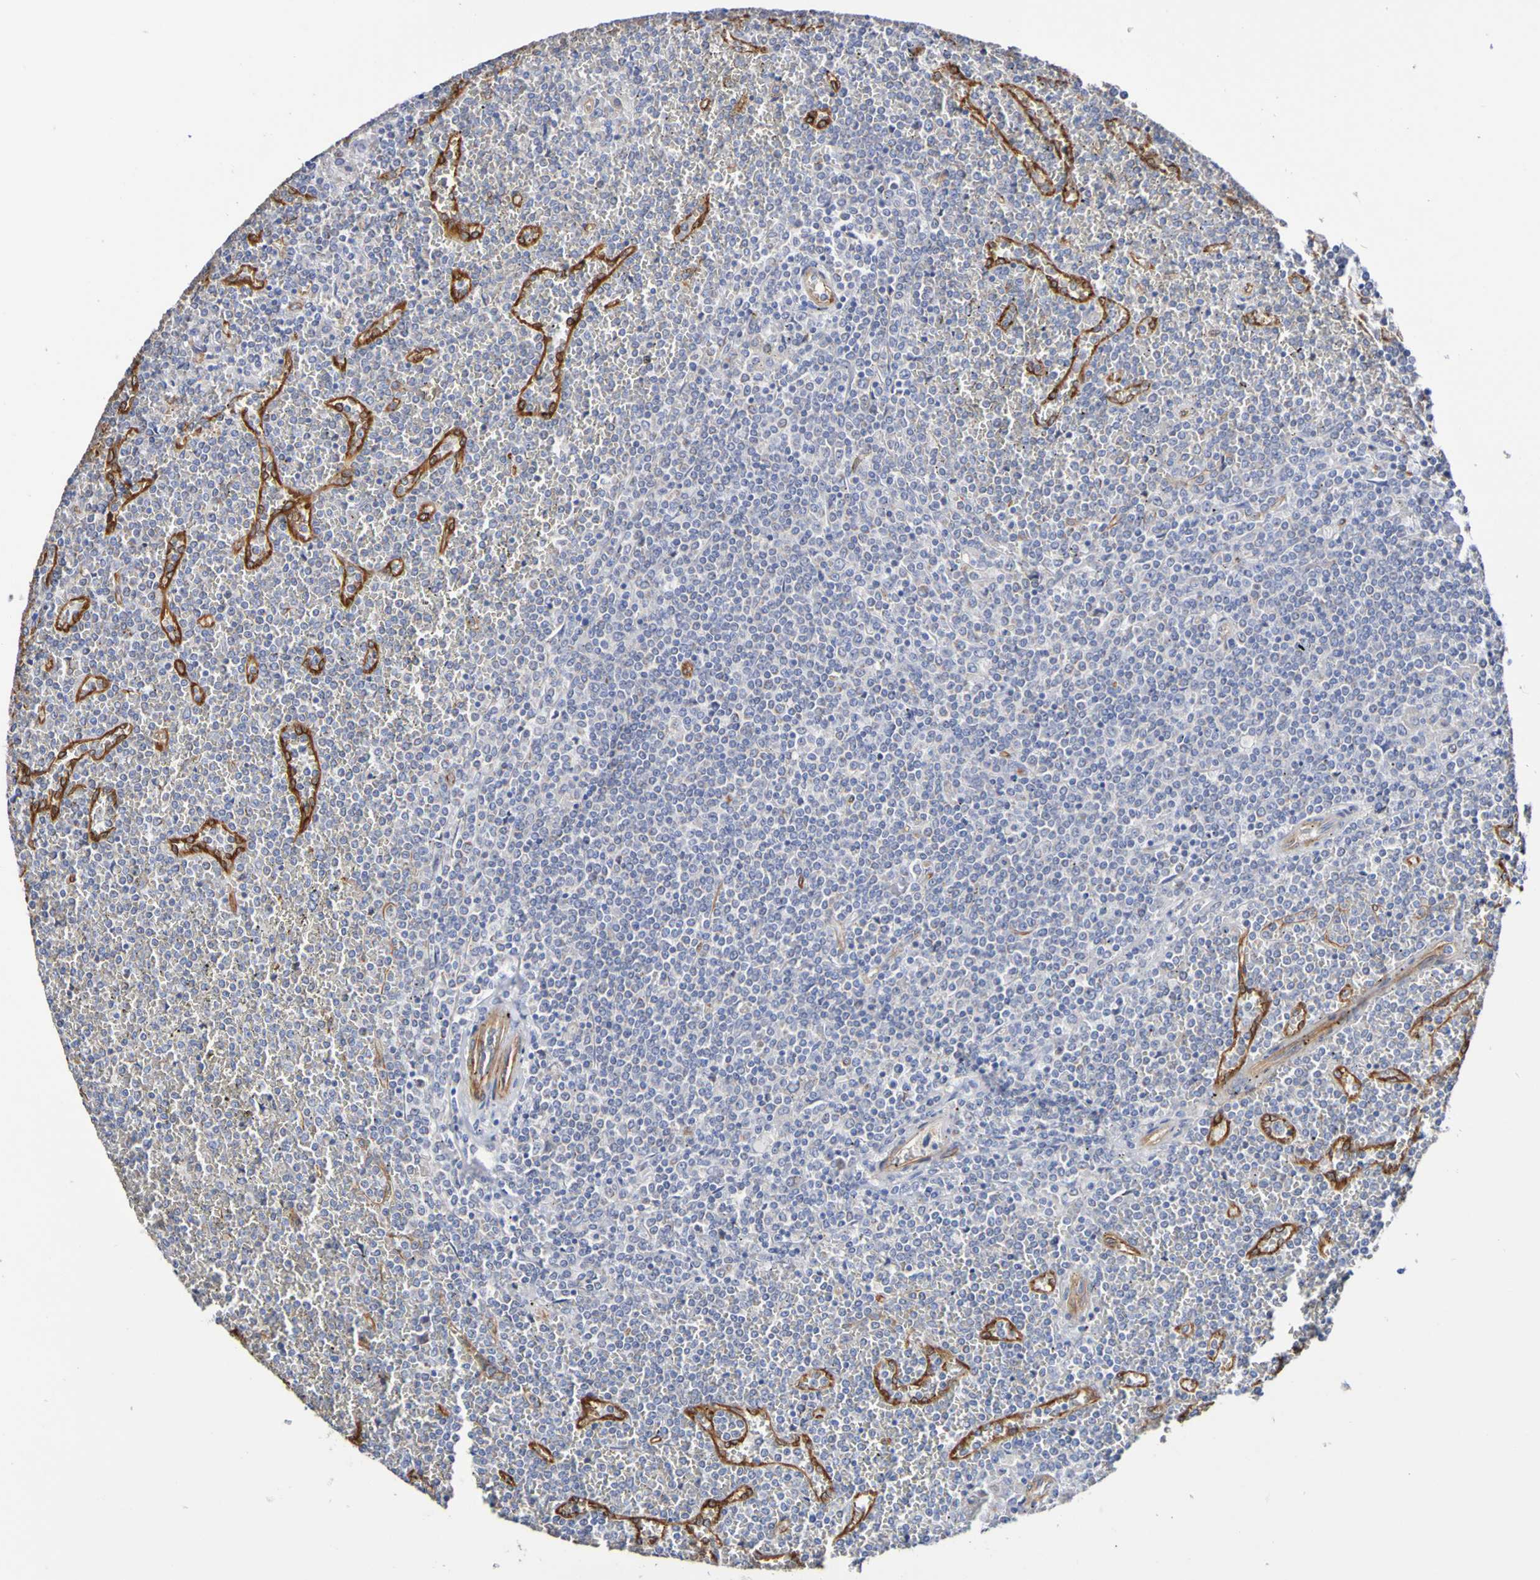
{"staining": {"intensity": "negative", "quantity": "none", "location": "none"}, "tissue": "lymphoma", "cell_type": "Tumor cells", "image_type": "cancer", "snomed": [{"axis": "morphology", "description": "Malignant lymphoma, non-Hodgkin's type, Low grade"}, {"axis": "topography", "description": "Spleen"}], "caption": "There is no significant staining in tumor cells of low-grade malignant lymphoma, non-Hodgkin's type.", "gene": "ELMOD3", "patient": {"sex": "female", "age": 19}}